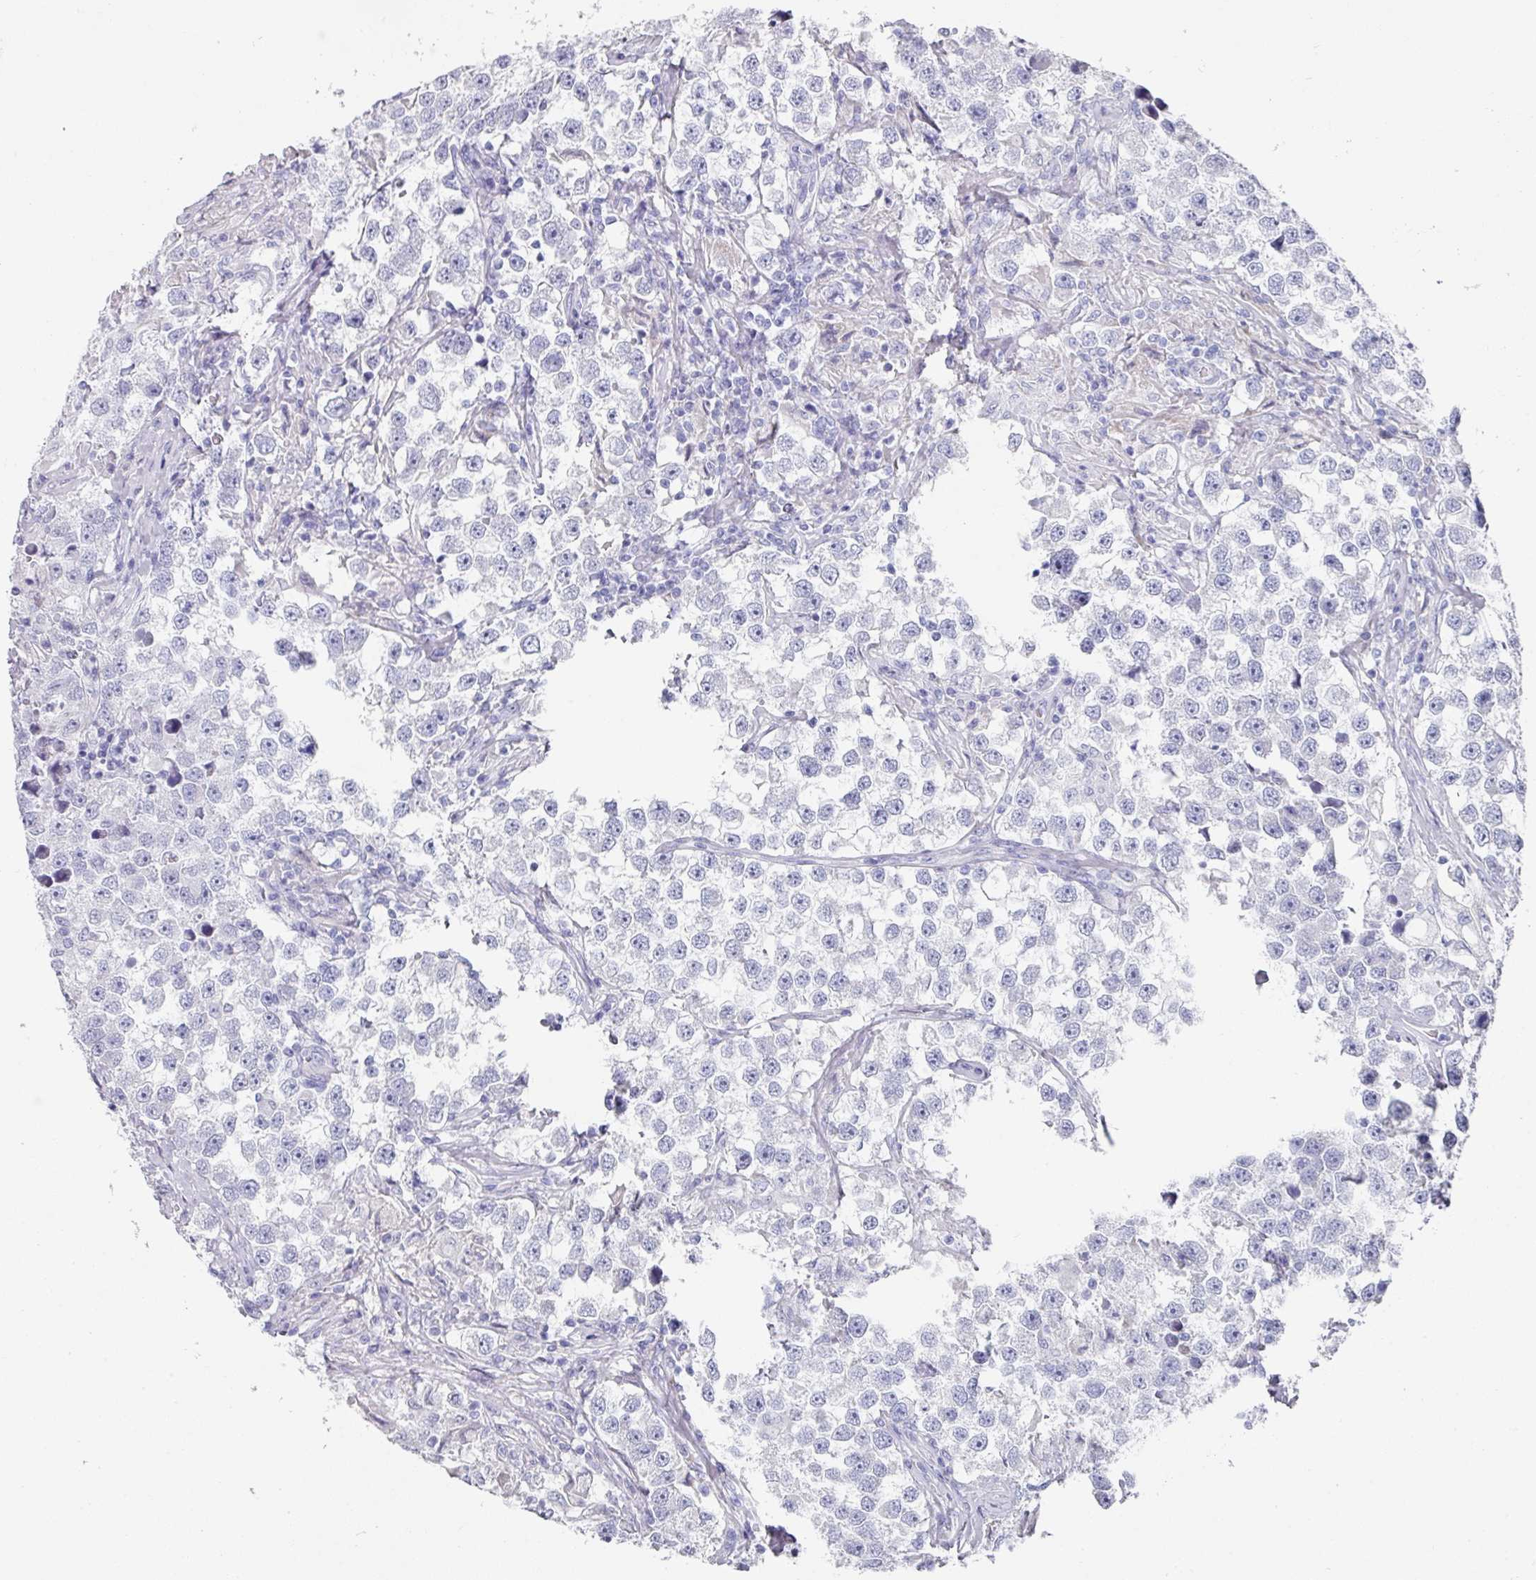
{"staining": {"intensity": "negative", "quantity": "none", "location": "none"}, "tissue": "testis cancer", "cell_type": "Tumor cells", "image_type": "cancer", "snomed": [{"axis": "morphology", "description": "Seminoma, NOS"}, {"axis": "topography", "description": "Testis"}], "caption": "Protein analysis of testis cancer demonstrates no significant staining in tumor cells. (Immunohistochemistry, brightfield microscopy, high magnification).", "gene": "SETBP1", "patient": {"sex": "male", "age": 46}}